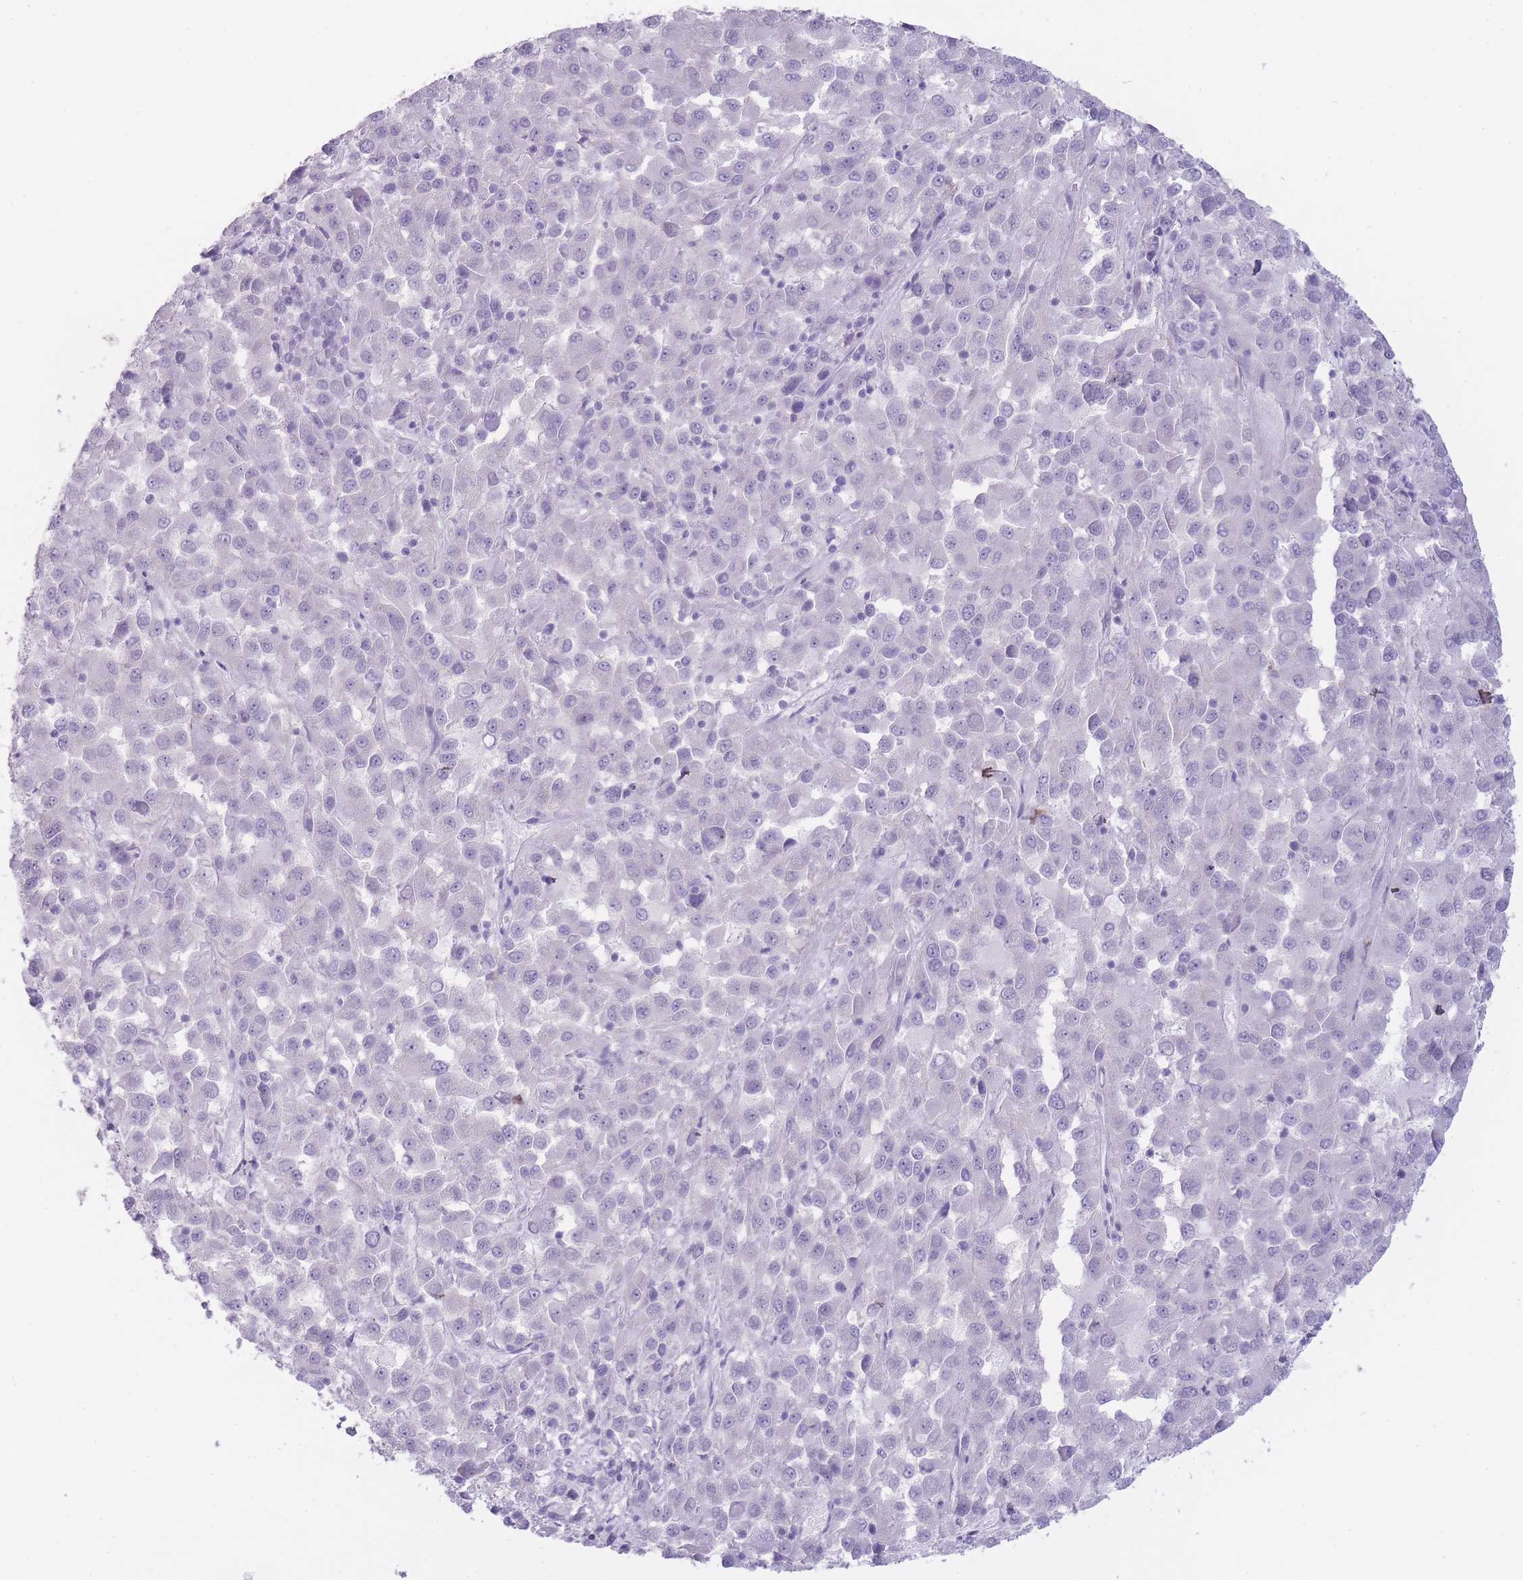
{"staining": {"intensity": "negative", "quantity": "none", "location": "none"}, "tissue": "melanoma", "cell_type": "Tumor cells", "image_type": "cancer", "snomed": [{"axis": "morphology", "description": "Malignant melanoma, Metastatic site"}, {"axis": "topography", "description": "Lung"}], "caption": "Immunohistochemical staining of human melanoma shows no significant staining in tumor cells.", "gene": "DCANP1", "patient": {"sex": "male", "age": 64}}